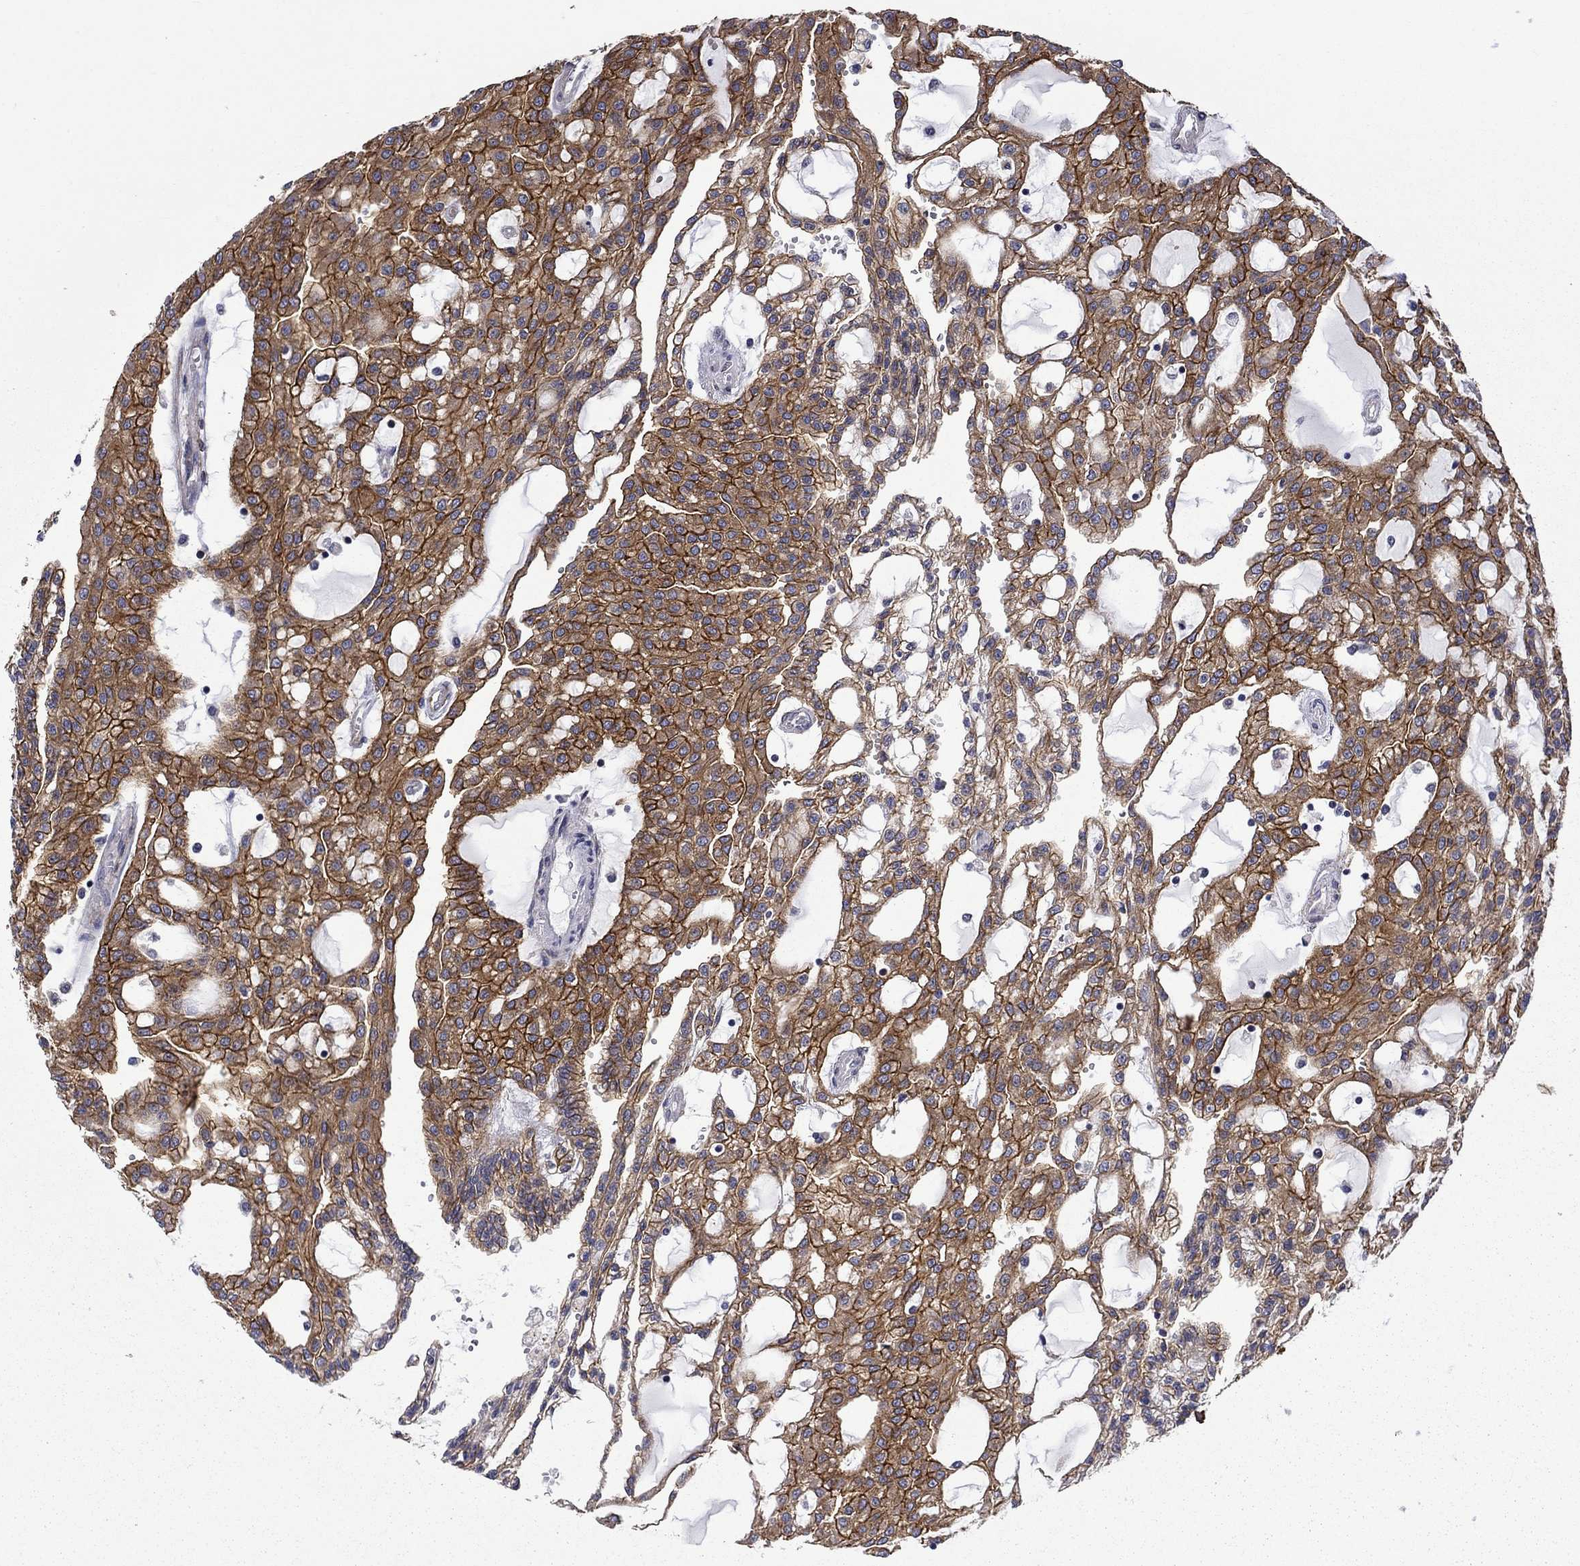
{"staining": {"intensity": "strong", "quantity": ">75%", "location": "cytoplasmic/membranous"}, "tissue": "renal cancer", "cell_type": "Tumor cells", "image_type": "cancer", "snomed": [{"axis": "morphology", "description": "Adenocarcinoma, NOS"}, {"axis": "topography", "description": "Kidney"}], "caption": "Immunohistochemistry histopathology image of human renal adenocarcinoma stained for a protein (brown), which exhibits high levels of strong cytoplasmic/membranous expression in about >75% of tumor cells.", "gene": "LMO7", "patient": {"sex": "male", "age": 63}}